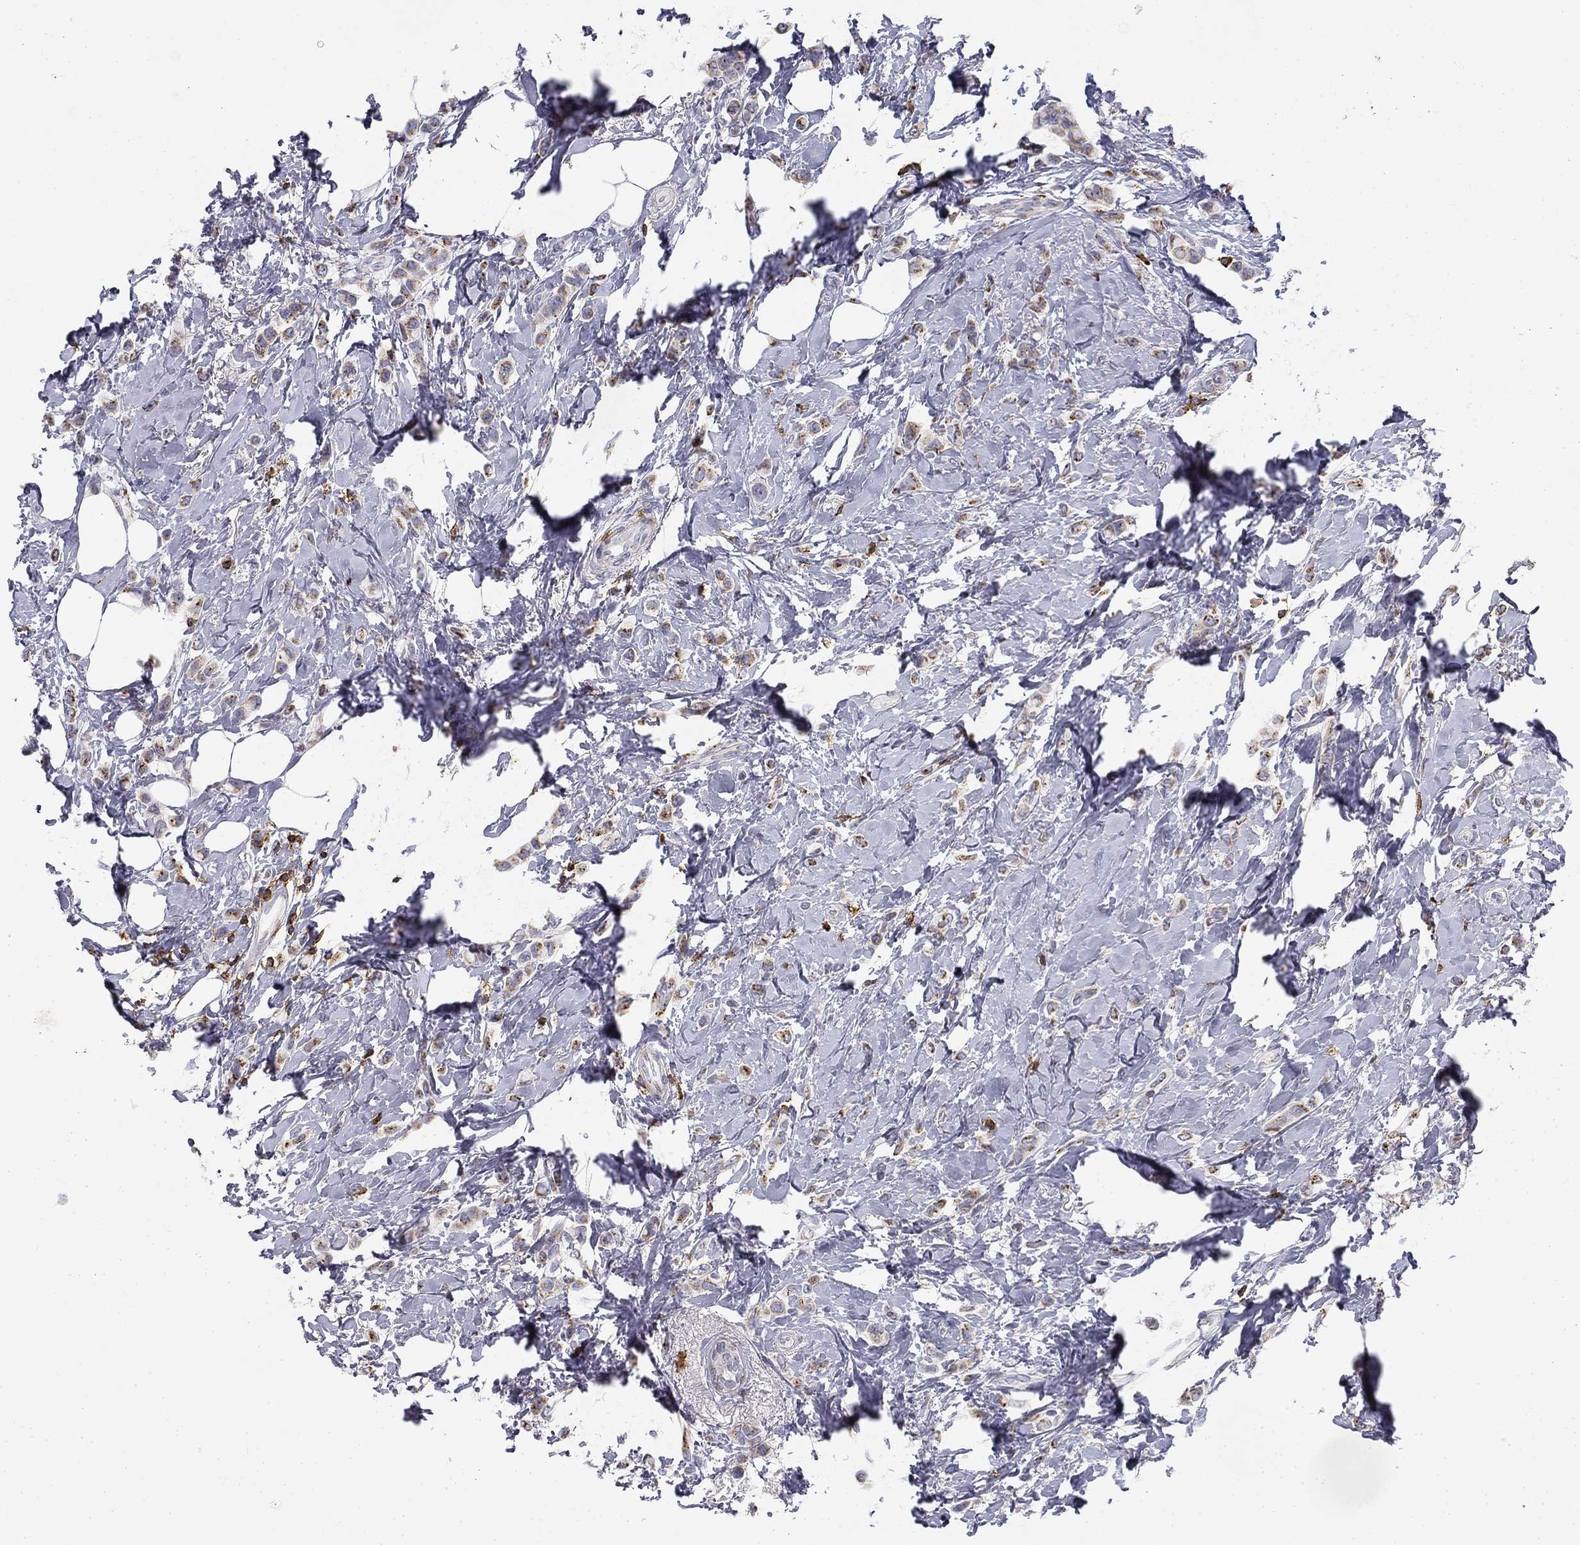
{"staining": {"intensity": "moderate", "quantity": "<25%", "location": "cytoplasmic/membranous"}, "tissue": "breast cancer", "cell_type": "Tumor cells", "image_type": "cancer", "snomed": [{"axis": "morphology", "description": "Lobular carcinoma"}, {"axis": "topography", "description": "Breast"}], "caption": "The histopathology image demonstrates immunohistochemical staining of breast cancer (lobular carcinoma). There is moderate cytoplasmic/membranous positivity is present in about <25% of tumor cells.", "gene": "TRAT1", "patient": {"sex": "female", "age": 66}}